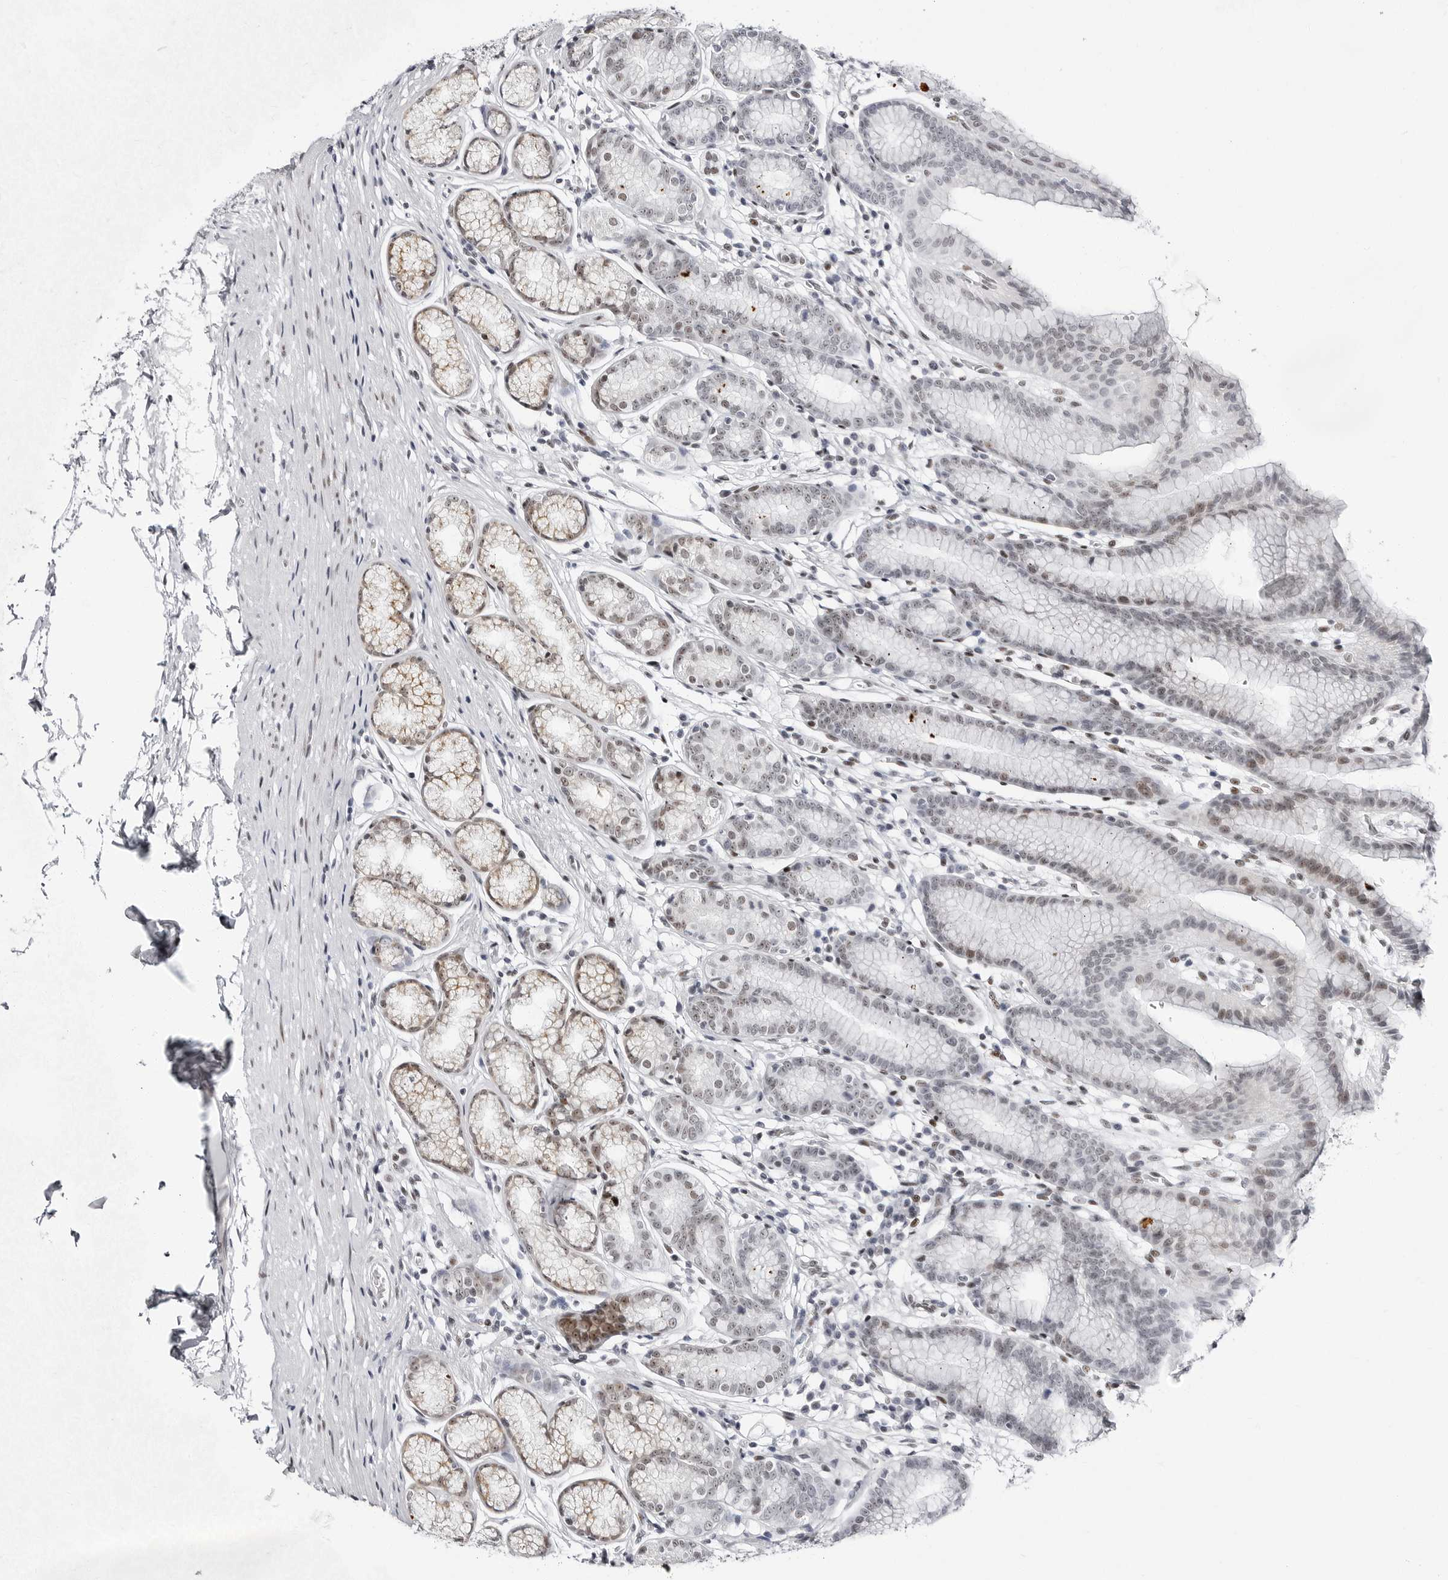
{"staining": {"intensity": "weak", "quantity": "<25%", "location": "nuclear"}, "tissue": "stomach", "cell_type": "Glandular cells", "image_type": "normal", "snomed": [{"axis": "morphology", "description": "Normal tissue, NOS"}, {"axis": "topography", "description": "Stomach"}], "caption": "Immunohistochemistry image of unremarkable human stomach stained for a protein (brown), which exhibits no positivity in glandular cells. (DAB (3,3'-diaminobenzidine) immunohistochemistry (IHC) visualized using brightfield microscopy, high magnification).", "gene": "VEZF1", "patient": {"sex": "male", "age": 42}}